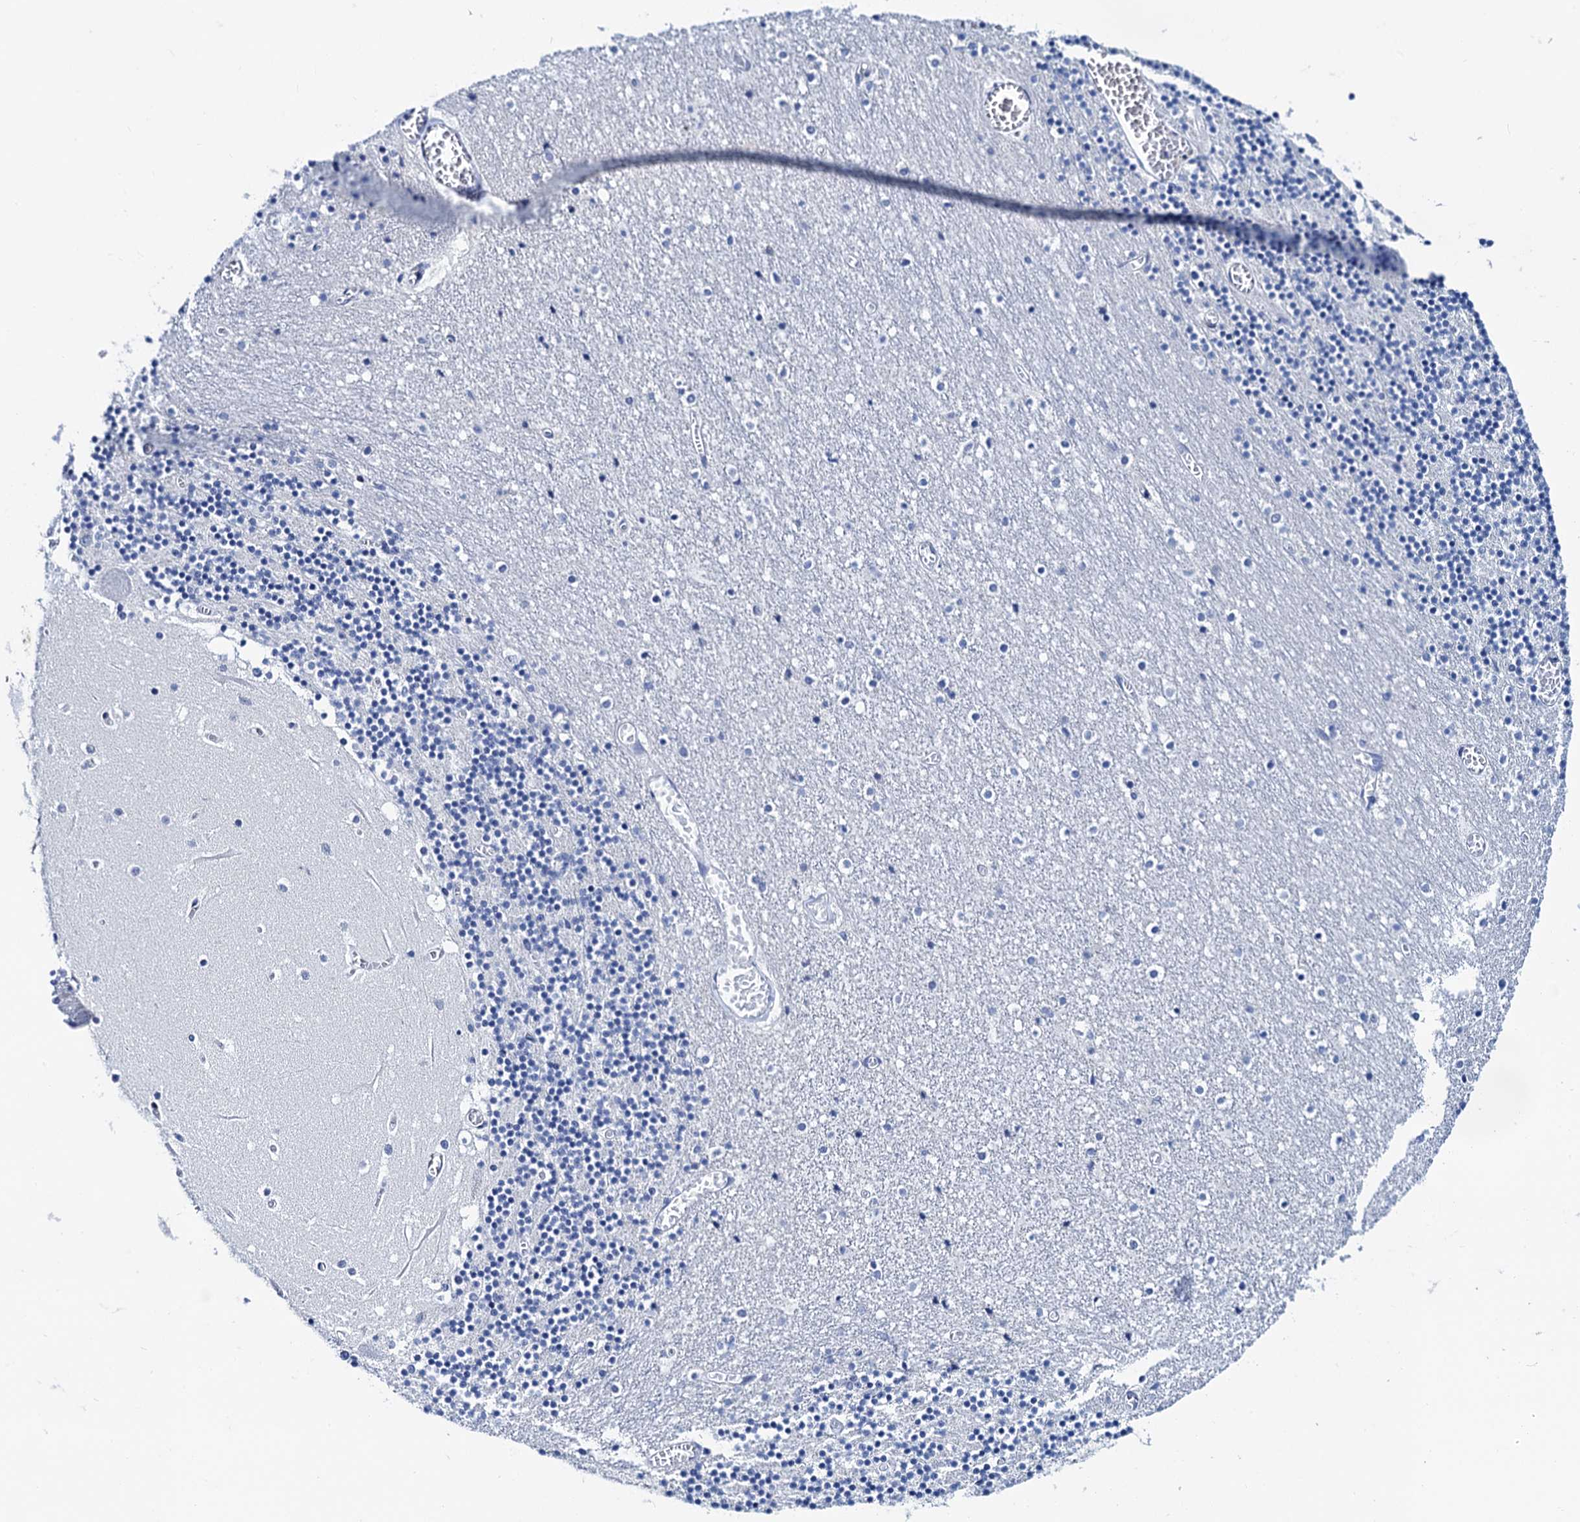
{"staining": {"intensity": "negative", "quantity": "none", "location": "none"}, "tissue": "cerebellum", "cell_type": "Cells in granular layer", "image_type": "normal", "snomed": [{"axis": "morphology", "description": "Normal tissue, NOS"}, {"axis": "topography", "description": "Cerebellum"}], "caption": "DAB immunohistochemical staining of benign cerebellum reveals no significant expression in cells in granular layer.", "gene": "LYPD3", "patient": {"sex": "female", "age": 28}}